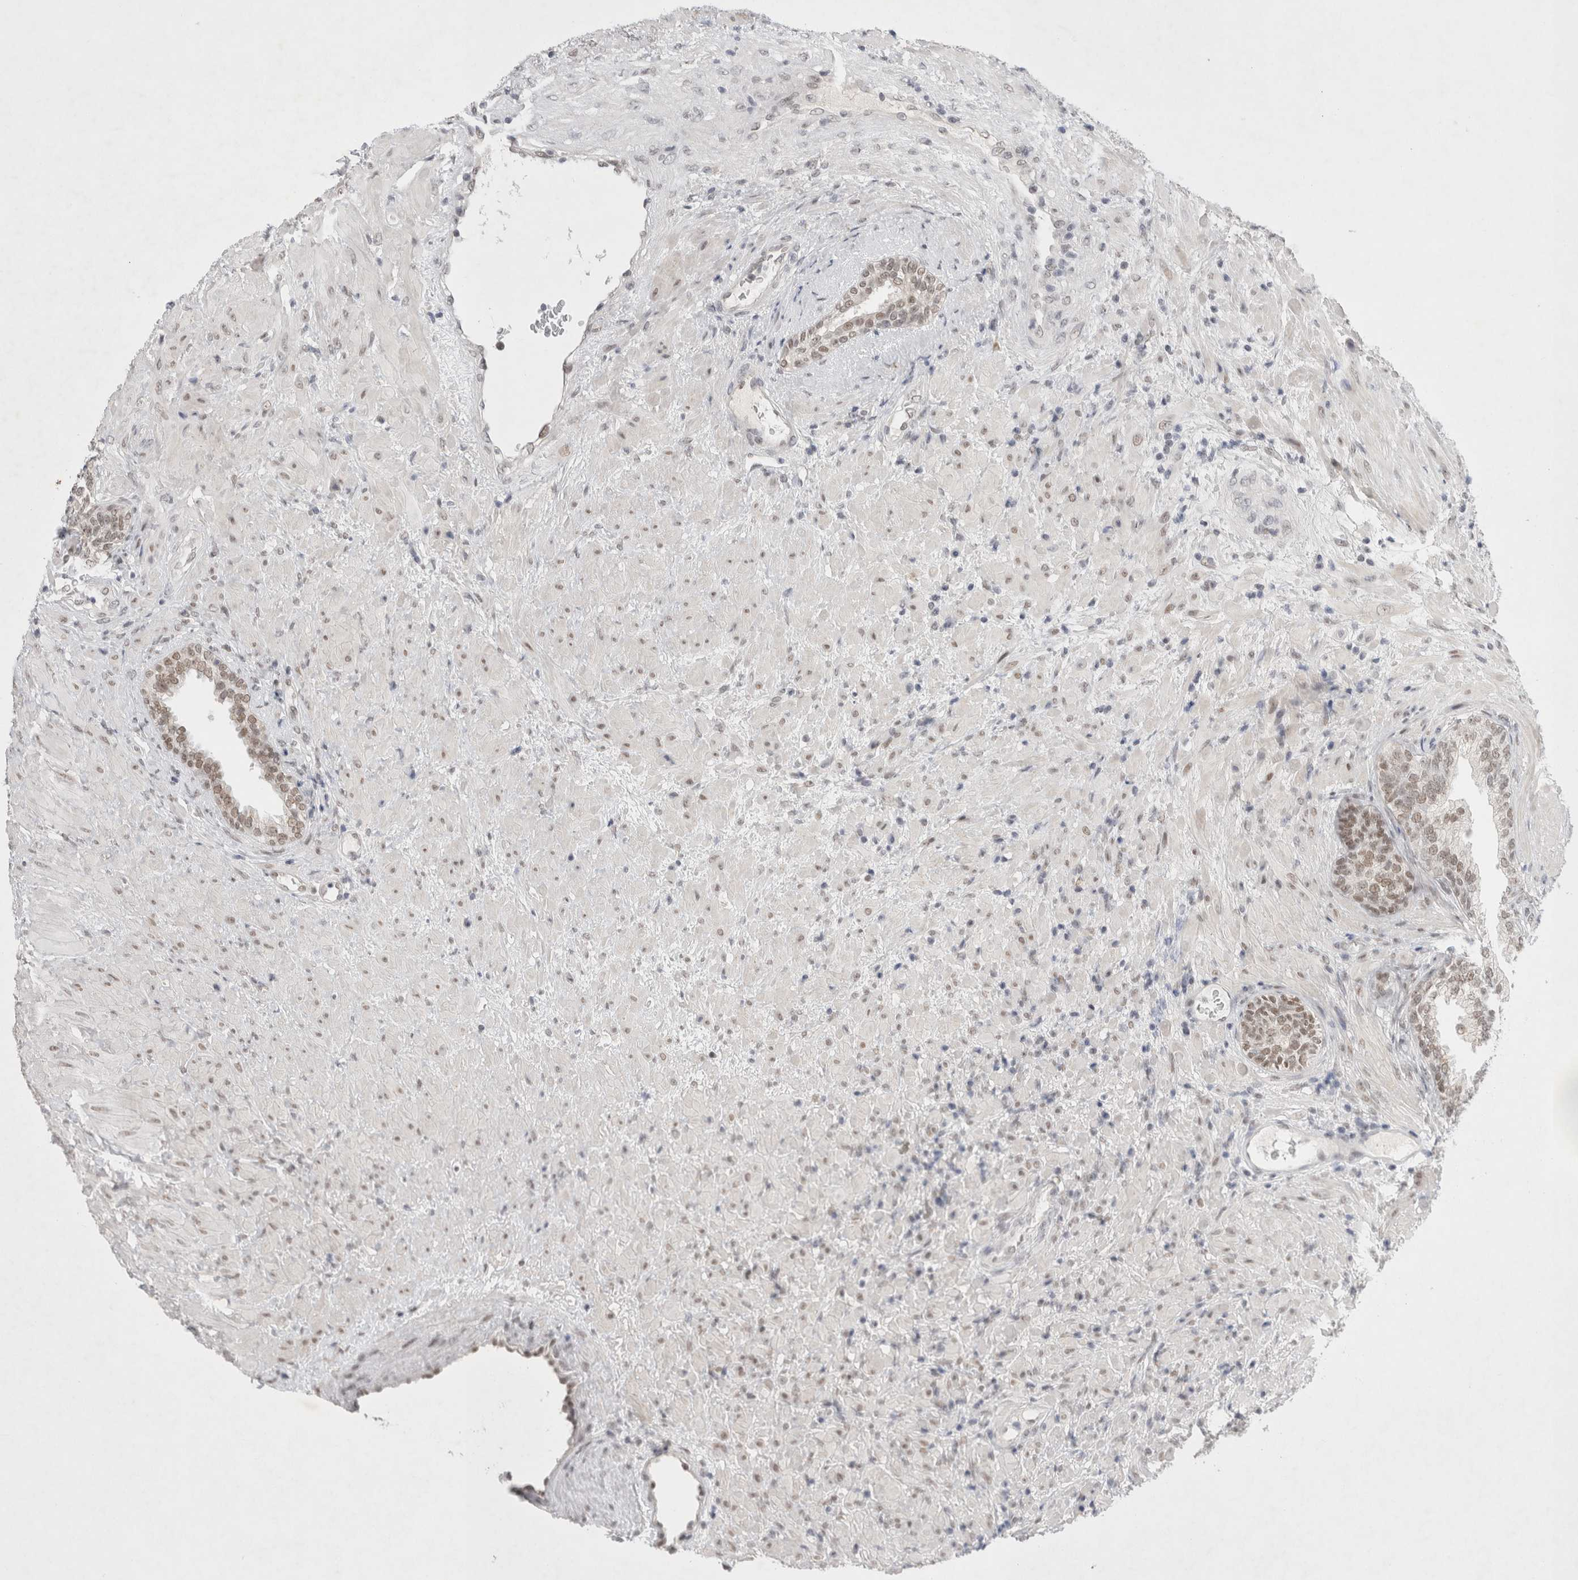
{"staining": {"intensity": "moderate", "quantity": "<25%", "location": "nuclear"}, "tissue": "prostate", "cell_type": "Glandular cells", "image_type": "normal", "snomed": [{"axis": "morphology", "description": "Normal tissue, NOS"}, {"axis": "topography", "description": "Prostate"}], "caption": "An image of human prostate stained for a protein reveals moderate nuclear brown staining in glandular cells.", "gene": "RECQL4", "patient": {"sex": "male", "age": 76}}